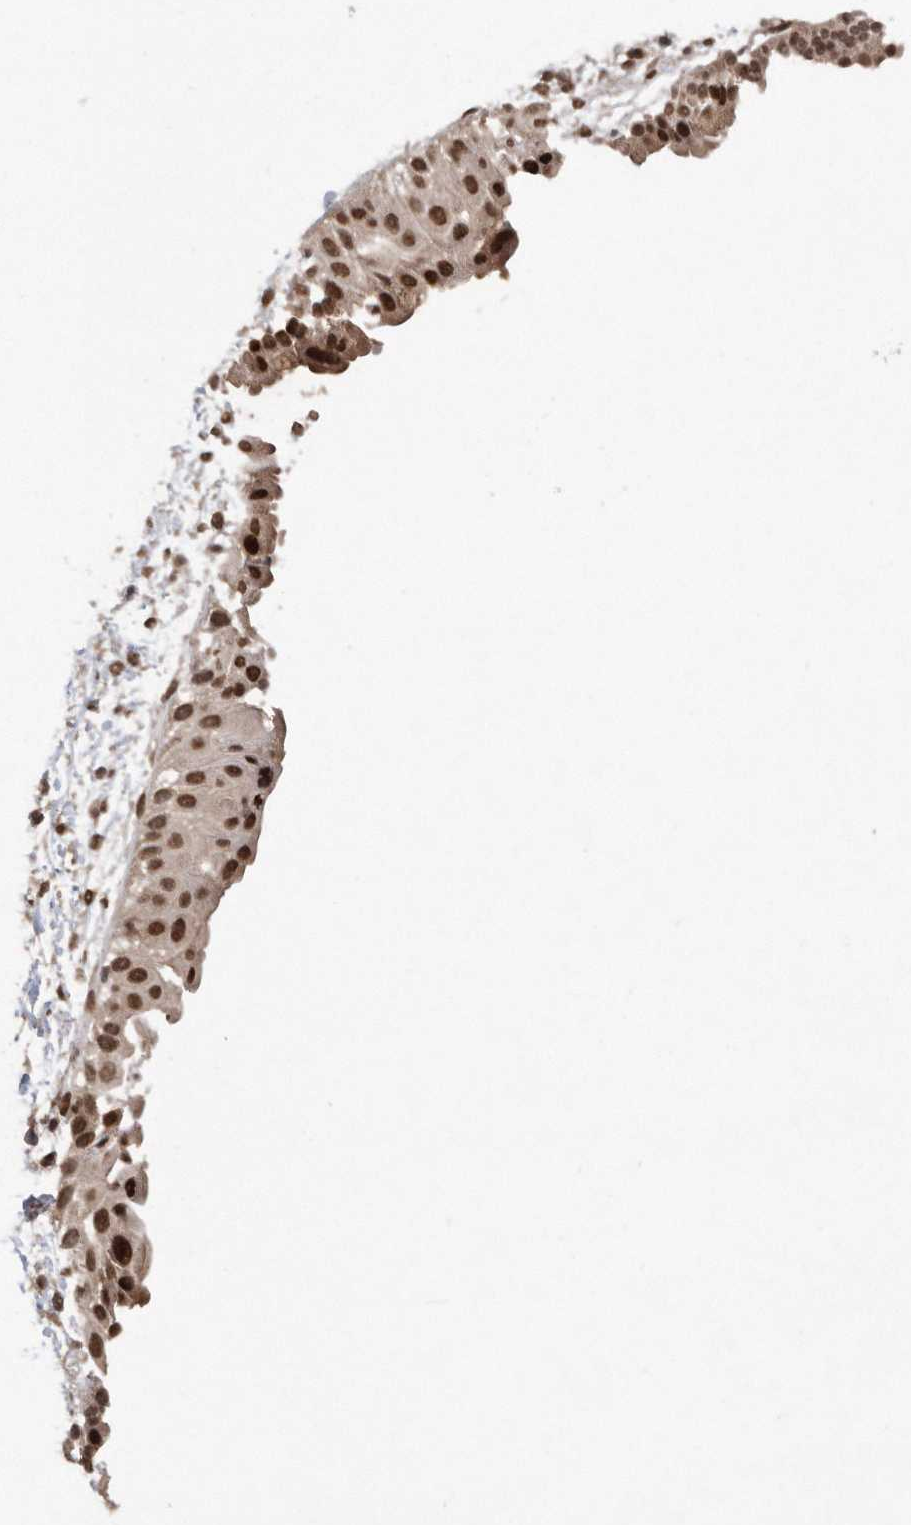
{"staining": {"intensity": "strong", "quantity": ">75%", "location": "cytoplasmic/membranous,nuclear"}, "tissue": "nasopharynx", "cell_type": "Respiratory epithelial cells", "image_type": "normal", "snomed": [{"axis": "morphology", "description": "Normal tissue, NOS"}, {"axis": "topography", "description": "Nasopharynx"}], "caption": "Respiratory epithelial cells exhibit high levels of strong cytoplasmic/membranous,nuclear expression in about >75% of cells in normal nasopharynx.", "gene": "TDRD3", "patient": {"sex": "male", "age": 22}}